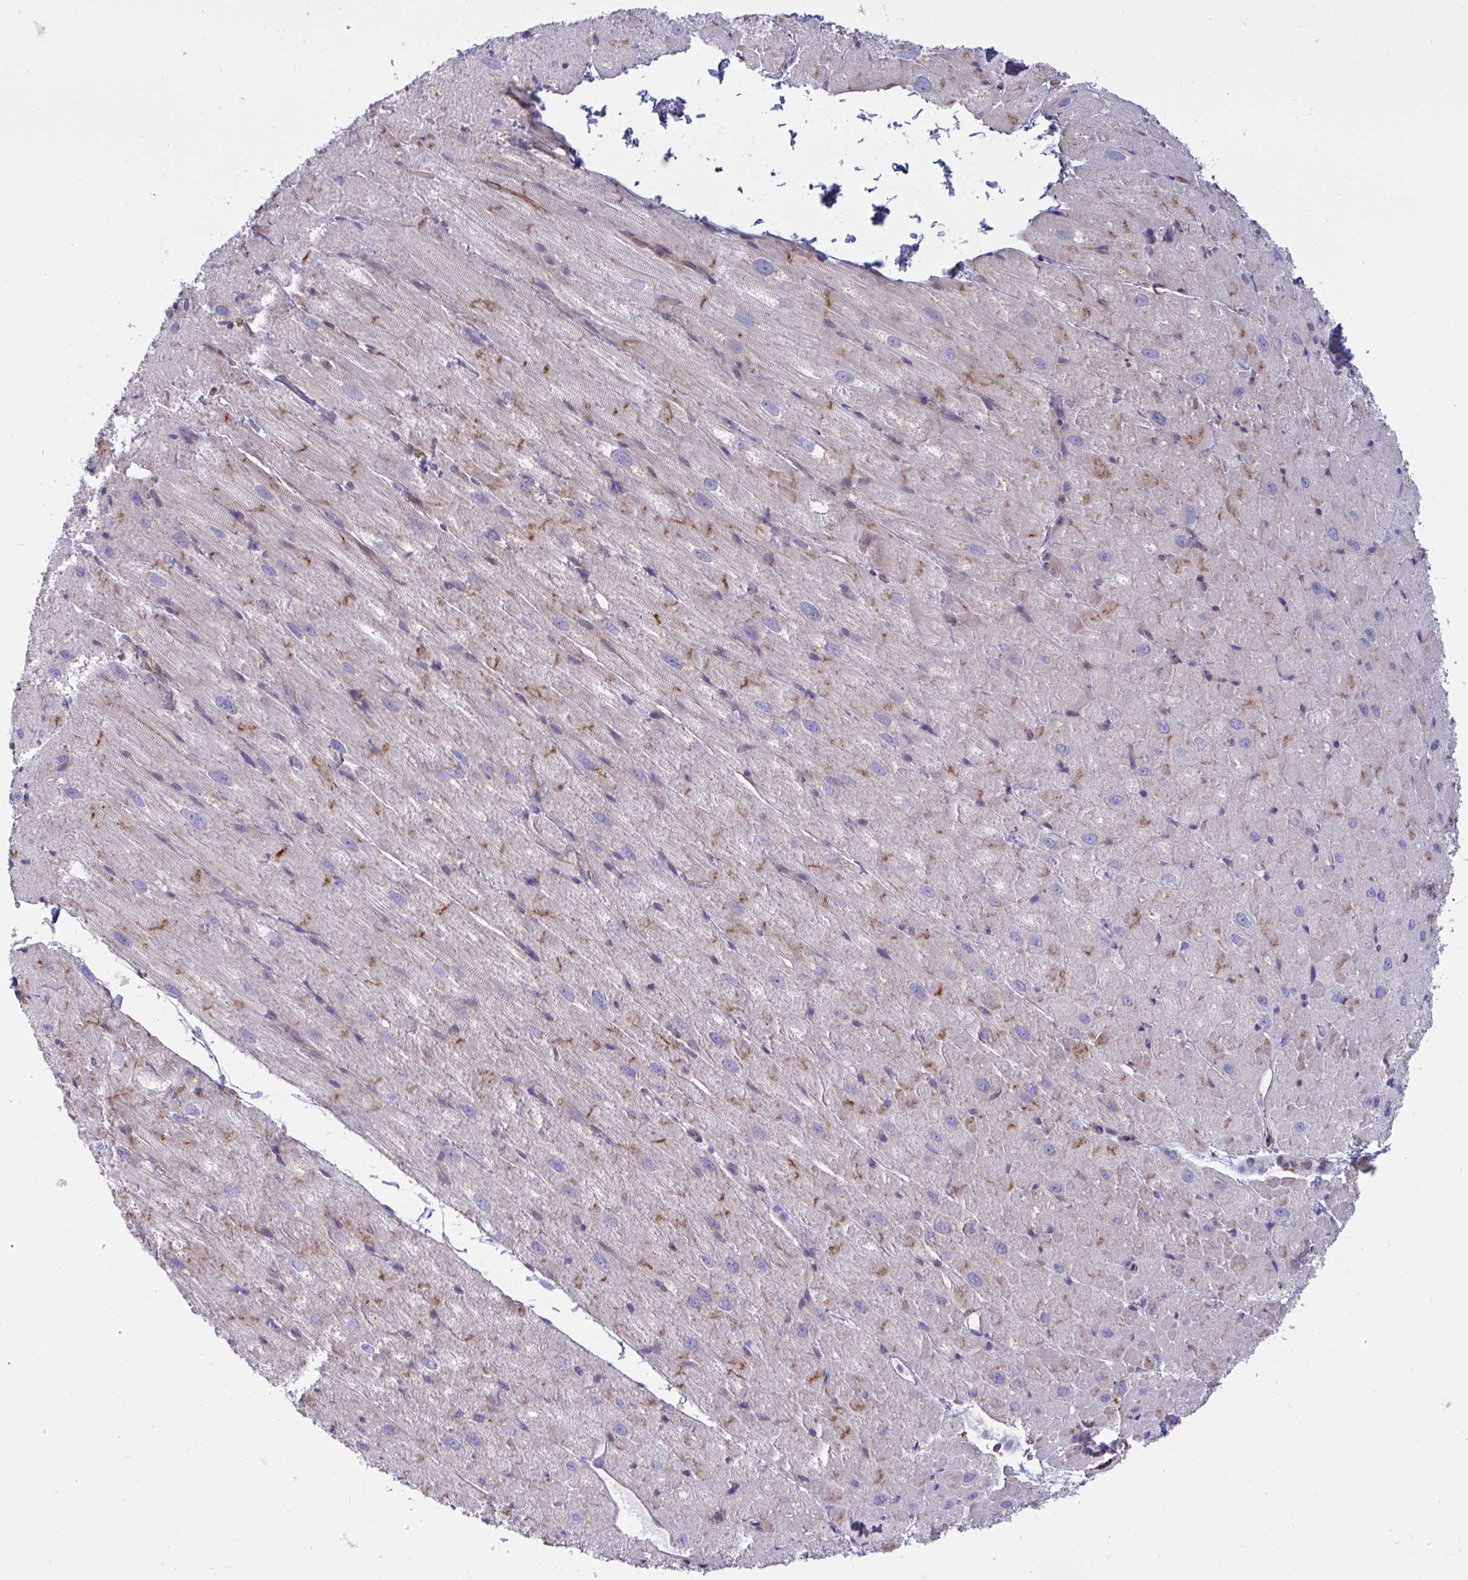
{"staining": {"intensity": "moderate", "quantity": "25%-75%", "location": "cytoplasmic/membranous"}, "tissue": "heart muscle", "cell_type": "Cardiomyocytes", "image_type": "normal", "snomed": [{"axis": "morphology", "description": "Normal tissue, NOS"}, {"axis": "topography", "description": "Heart"}], "caption": "A photomicrograph showing moderate cytoplasmic/membranous positivity in about 25%-75% of cardiomyocytes in benign heart muscle, as visualized by brown immunohistochemical staining.", "gene": "SLC9A6", "patient": {"sex": "male", "age": 62}}